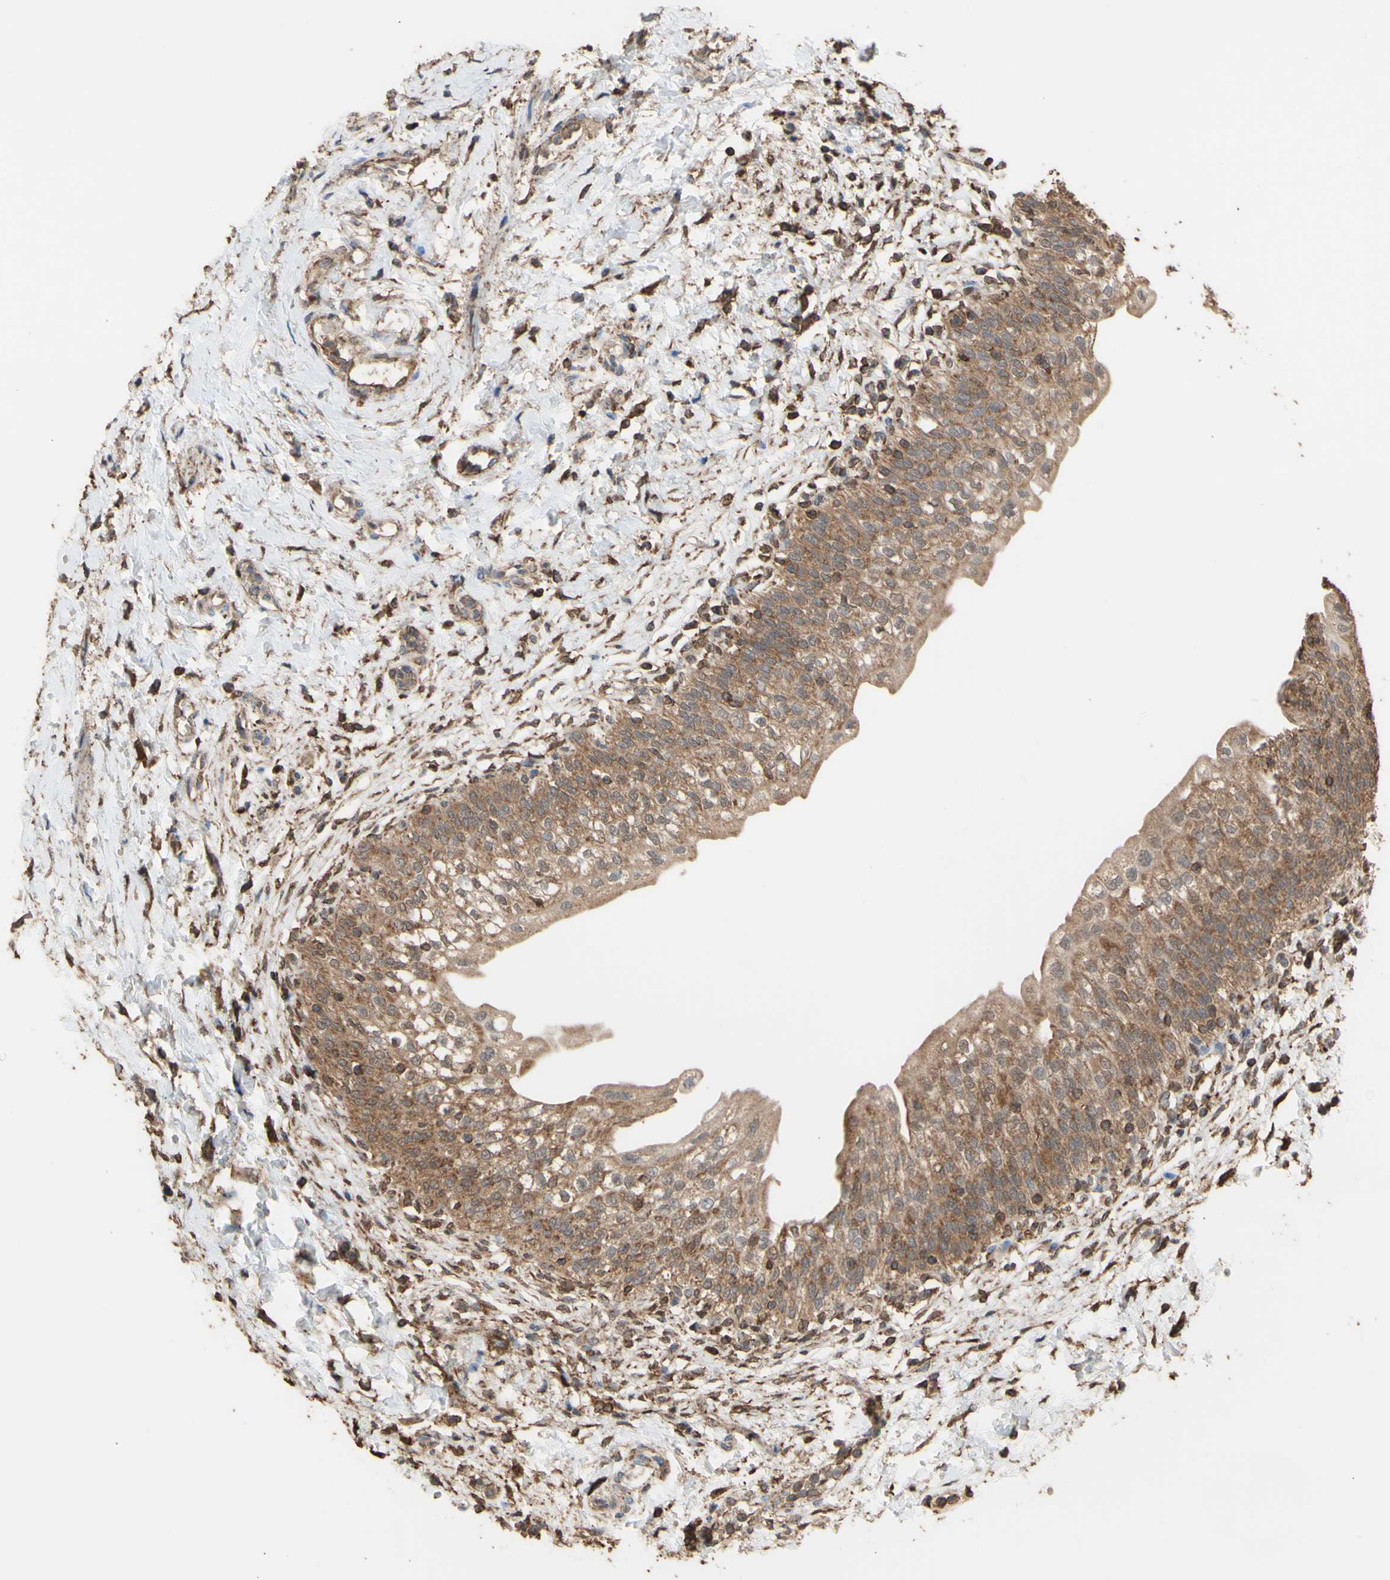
{"staining": {"intensity": "moderate", "quantity": ">75%", "location": "cytoplasmic/membranous"}, "tissue": "urinary bladder", "cell_type": "Urothelial cells", "image_type": "normal", "snomed": [{"axis": "morphology", "description": "Normal tissue, NOS"}, {"axis": "topography", "description": "Urinary bladder"}], "caption": "This histopathology image reveals IHC staining of normal human urinary bladder, with medium moderate cytoplasmic/membranous expression in approximately >75% of urothelial cells.", "gene": "ALDH9A1", "patient": {"sex": "male", "age": 55}}